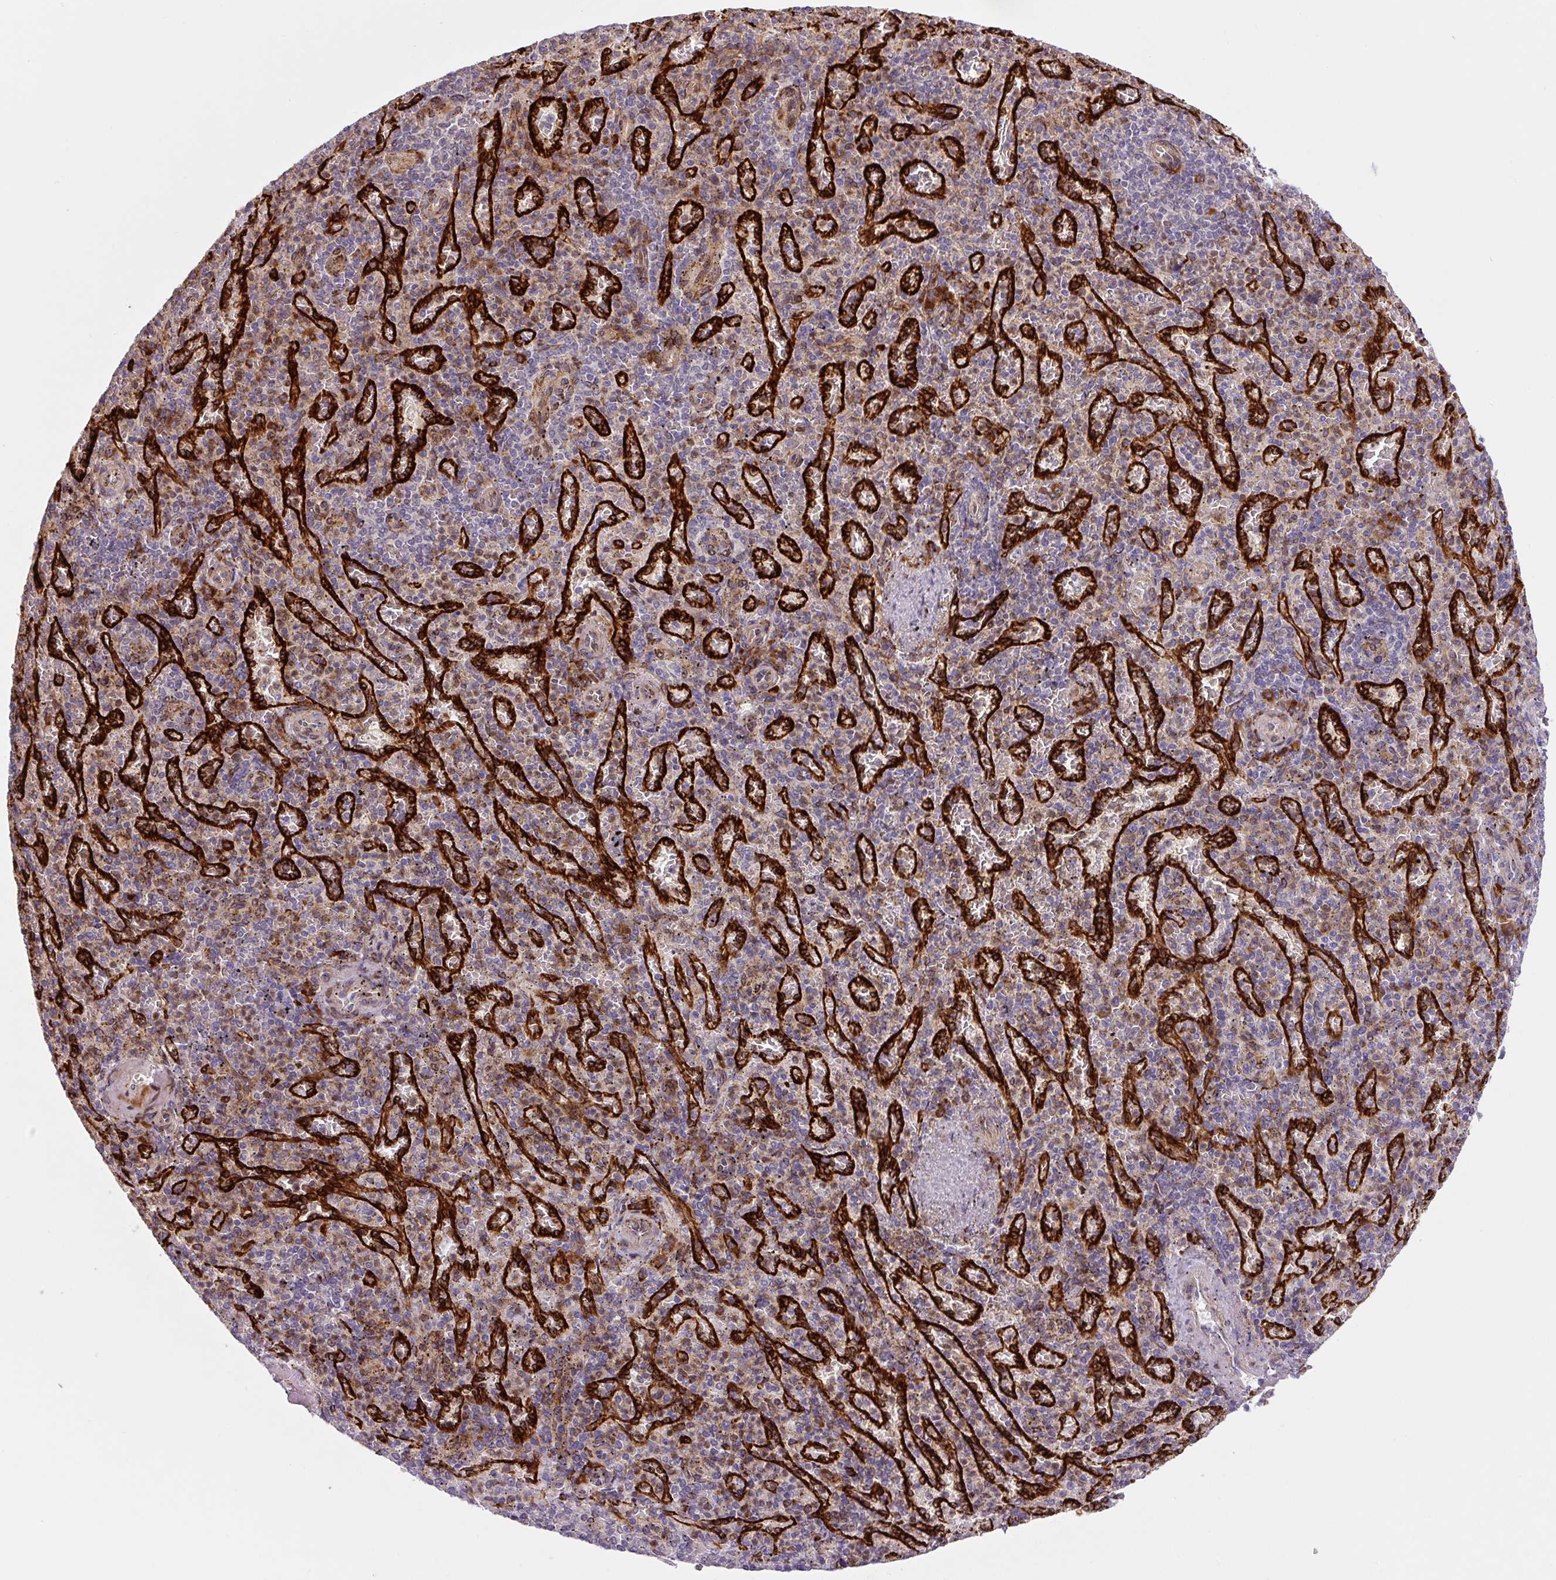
{"staining": {"intensity": "negative", "quantity": "none", "location": "none"}, "tissue": "spleen", "cell_type": "Cells in red pulp", "image_type": "normal", "snomed": [{"axis": "morphology", "description": "Normal tissue, NOS"}, {"axis": "topography", "description": "Spleen"}], "caption": "IHC histopathology image of normal spleen: human spleen stained with DAB (3,3'-diaminobenzidine) demonstrates no significant protein positivity in cells in red pulp. (Immunohistochemistry (ihc), brightfield microscopy, high magnification).", "gene": "DISP3", "patient": {"sex": "female", "age": 74}}